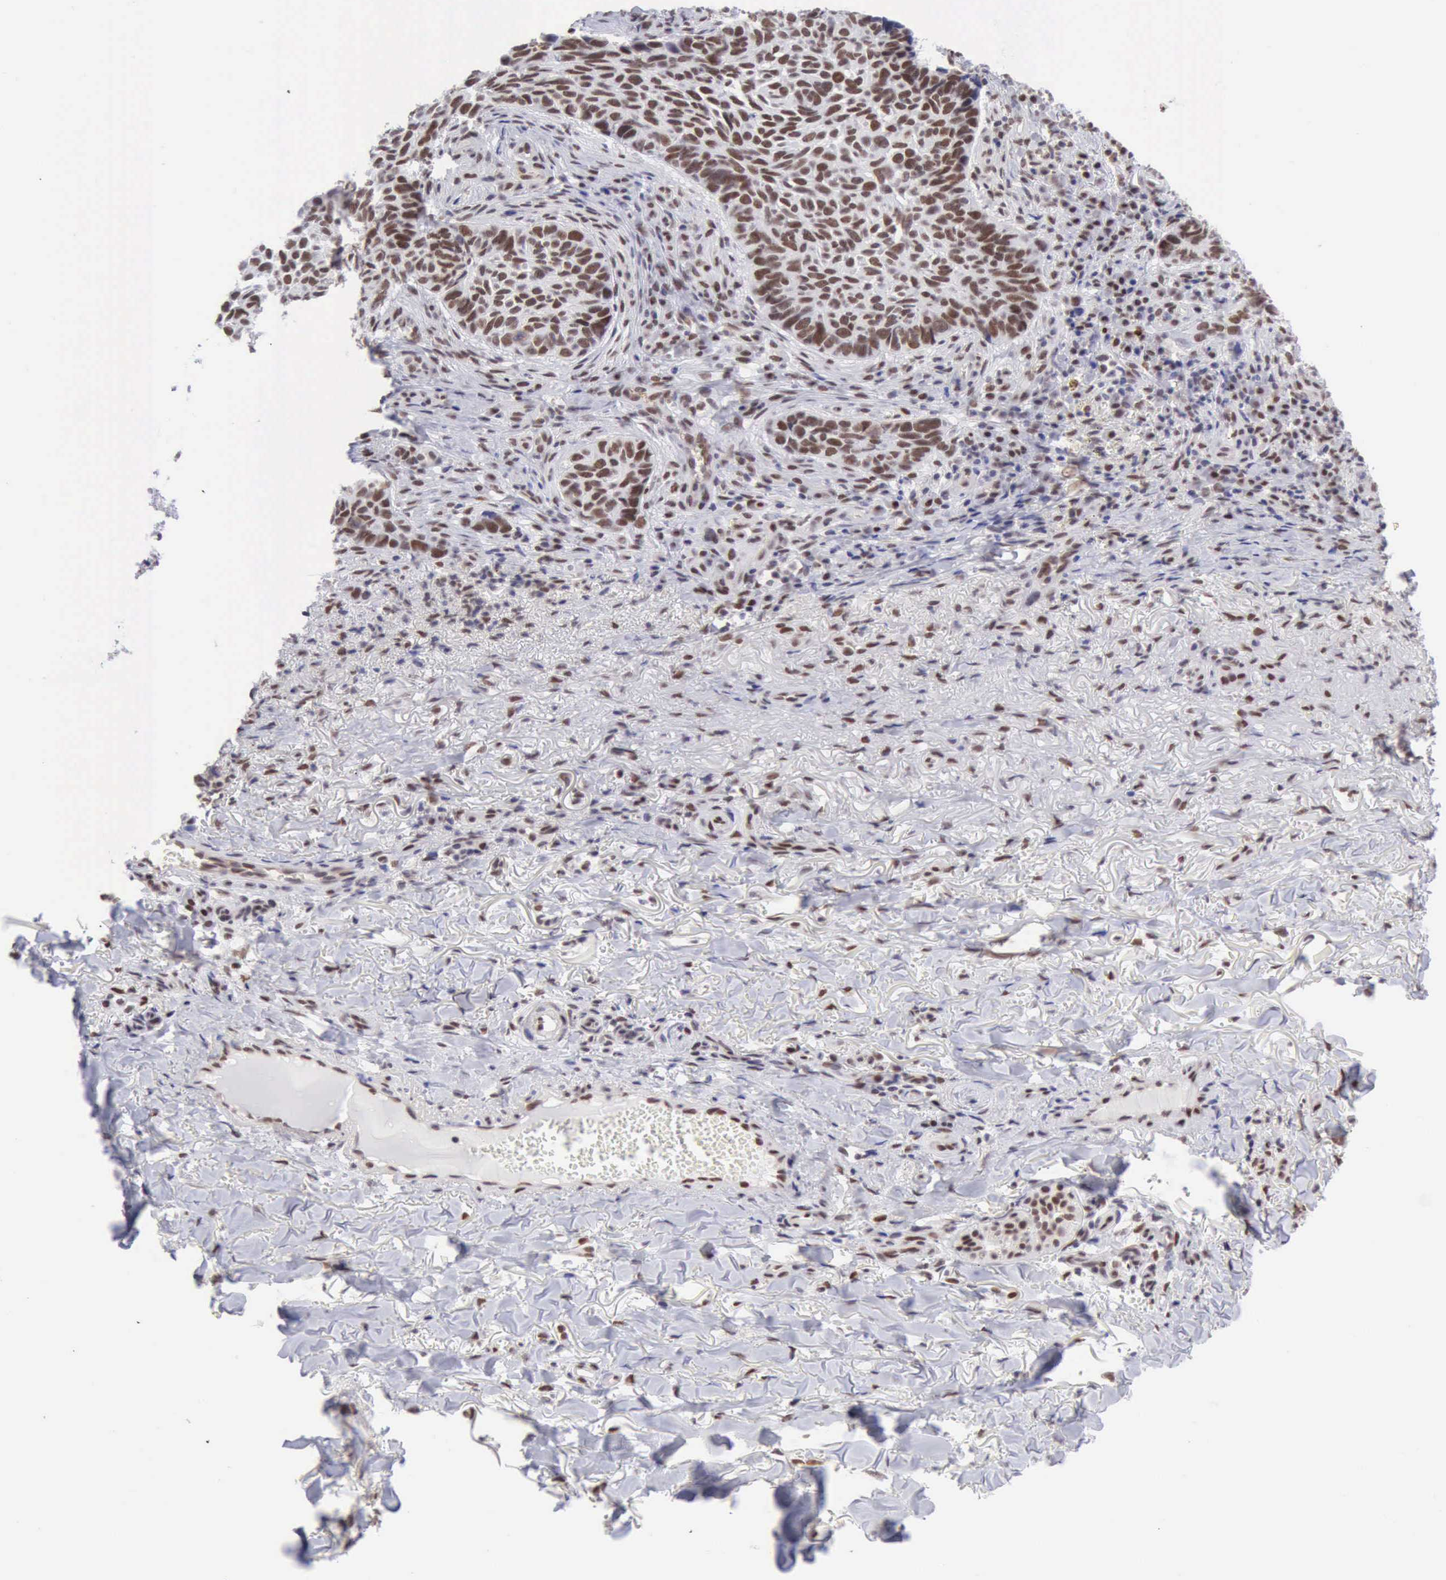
{"staining": {"intensity": "moderate", "quantity": ">75%", "location": "nuclear"}, "tissue": "skin cancer", "cell_type": "Tumor cells", "image_type": "cancer", "snomed": [{"axis": "morphology", "description": "Basal cell carcinoma"}, {"axis": "topography", "description": "Skin"}], "caption": "An image of skin cancer stained for a protein demonstrates moderate nuclear brown staining in tumor cells.", "gene": "ERCC4", "patient": {"sex": "male", "age": 81}}